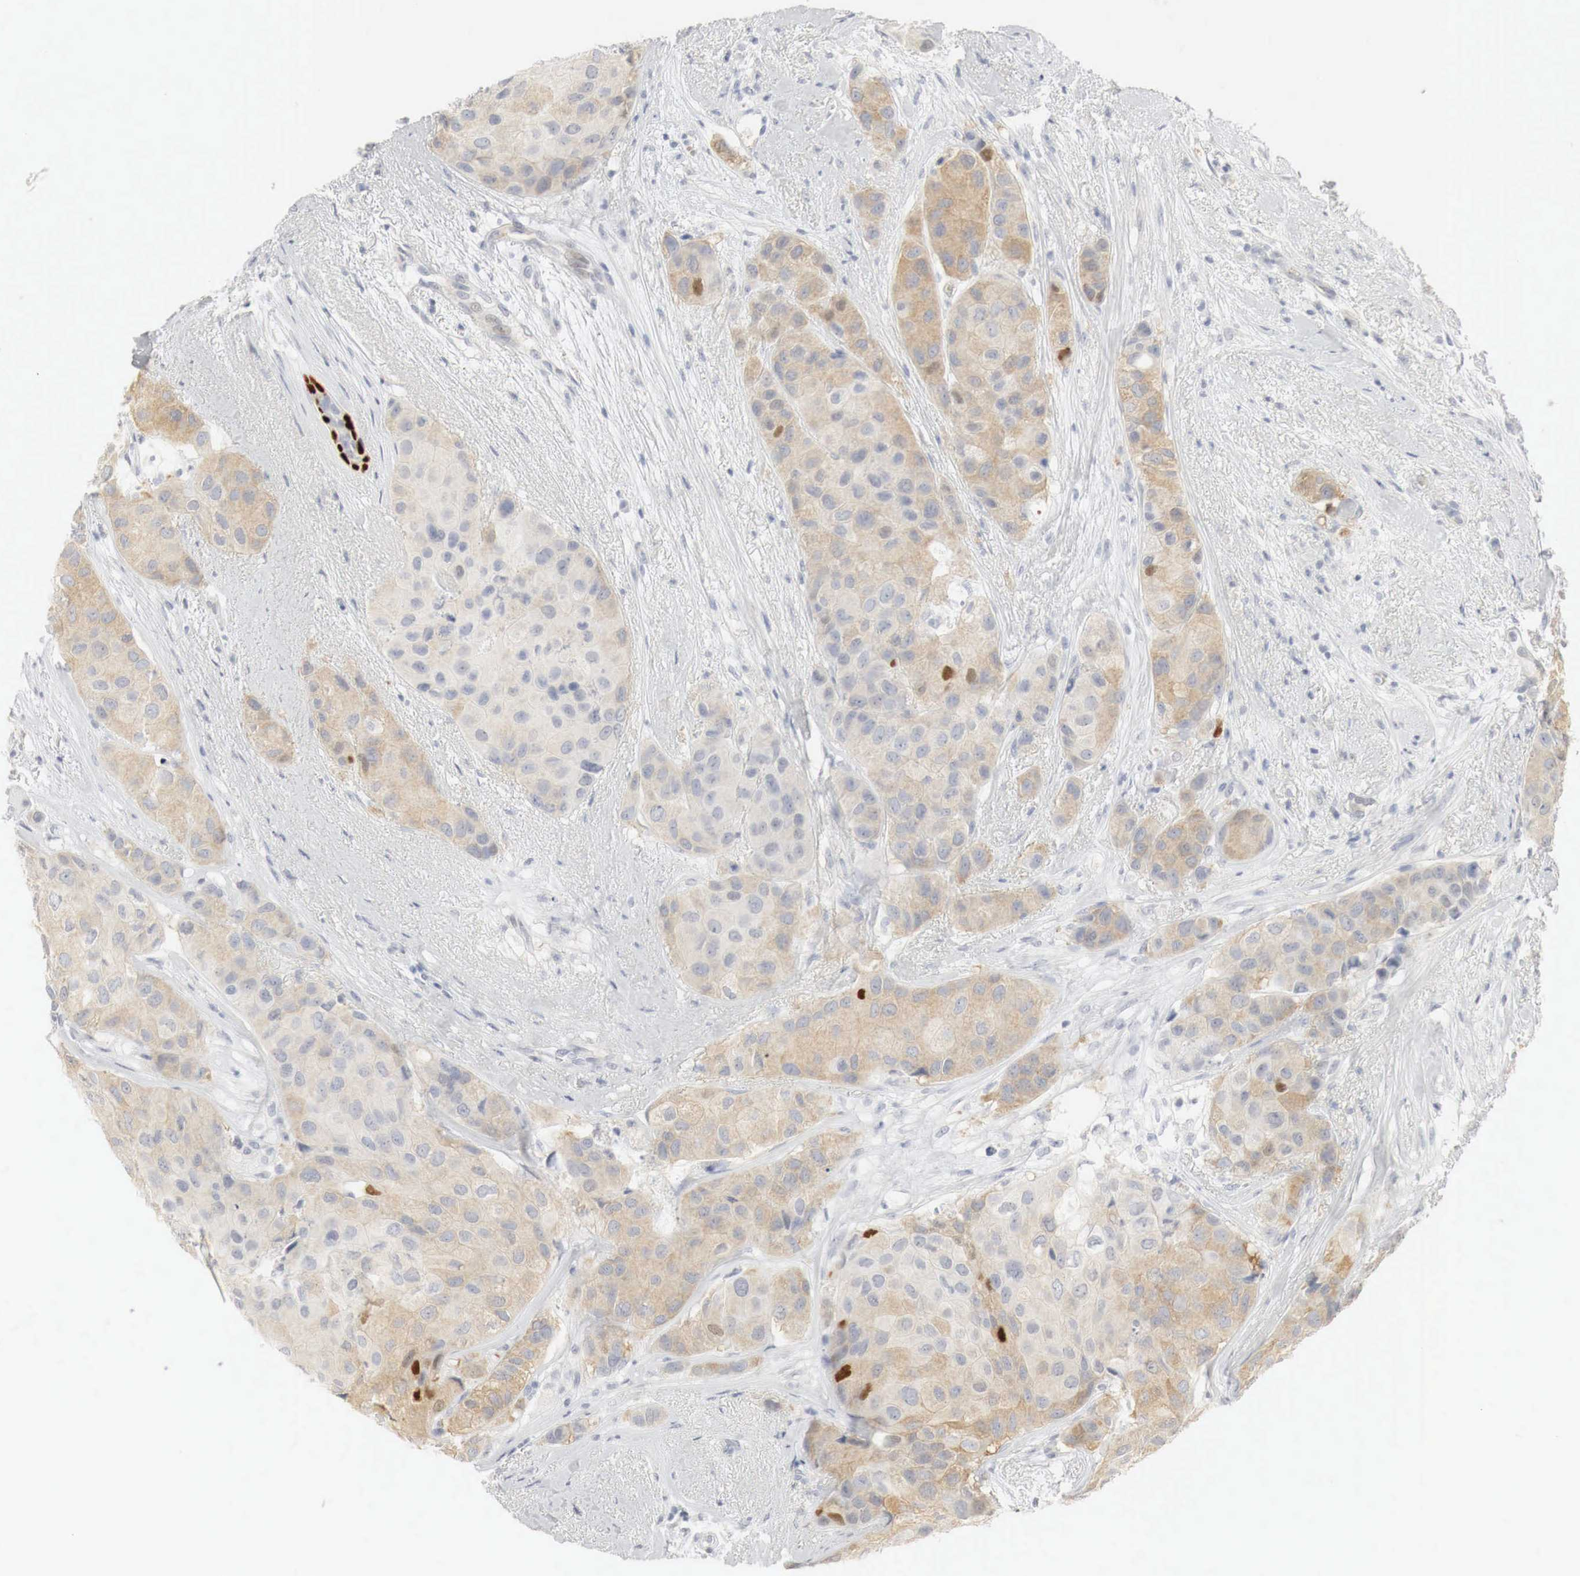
{"staining": {"intensity": "weak", "quantity": "25%-75%", "location": "cytoplasmic/membranous"}, "tissue": "breast cancer", "cell_type": "Tumor cells", "image_type": "cancer", "snomed": [{"axis": "morphology", "description": "Duct carcinoma"}, {"axis": "topography", "description": "Breast"}], "caption": "This is a micrograph of IHC staining of breast cancer (intraductal carcinoma), which shows weak staining in the cytoplasmic/membranous of tumor cells.", "gene": "TP63", "patient": {"sex": "female", "age": 68}}